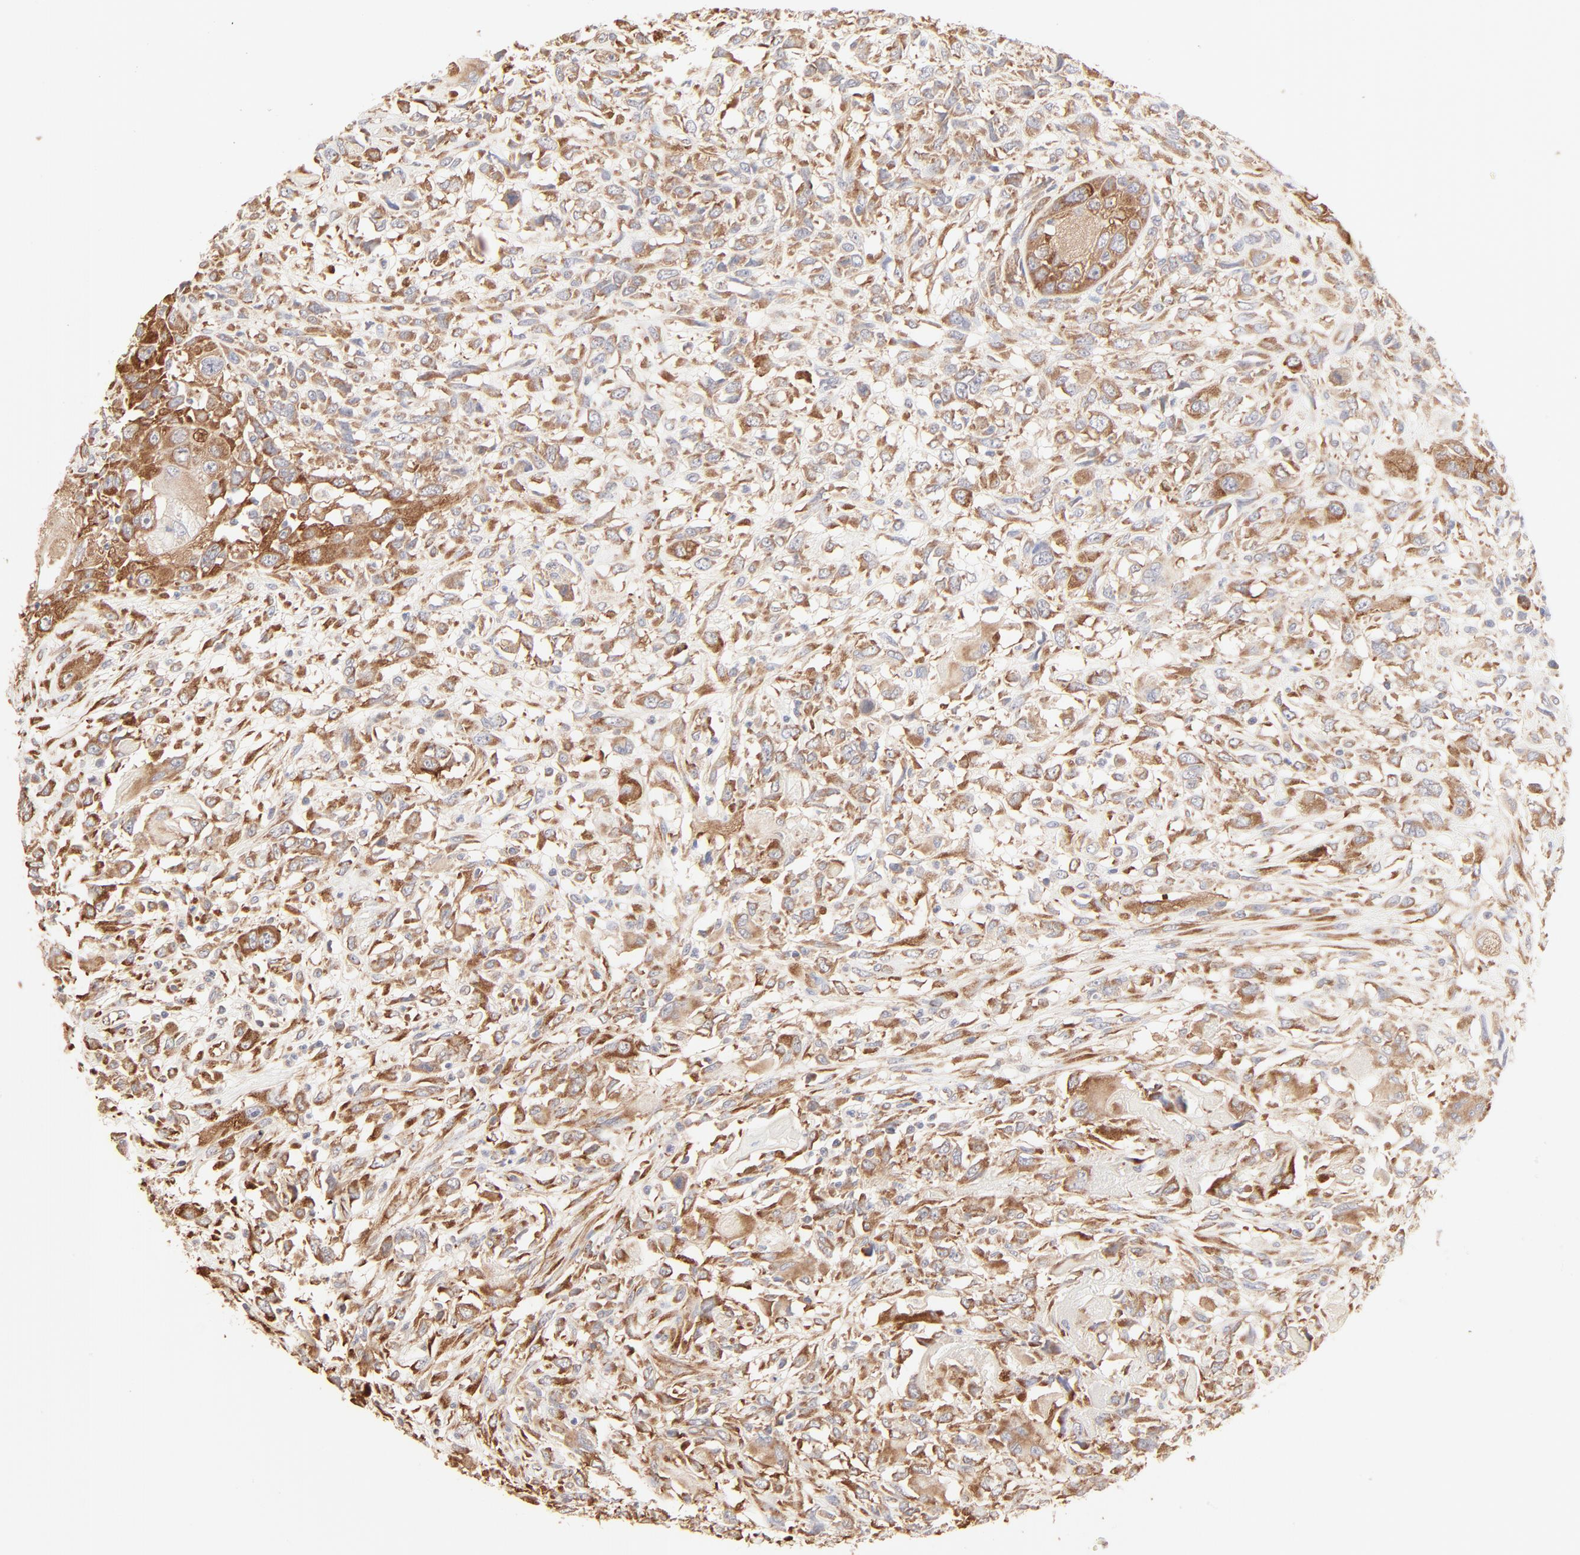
{"staining": {"intensity": "moderate", "quantity": ">75%", "location": "cytoplasmic/membranous"}, "tissue": "head and neck cancer", "cell_type": "Tumor cells", "image_type": "cancer", "snomed": [{"axis": "morphology", "description": "Neoplasm, malignant, NOS"}, {"axis": "topography", "description": "Salivary gland"}, {"axis": "topography", "description": "Head-Neck"}], "caption": "The immunohistochemical stain labels moderate cytoplasmic/membranous positivity in tumor cells of head and neck cancer (neoplasm (malignant)) tissue. (DAB = brown stain, brightfield microscopy at high magnification).", "gene": "RPS20", "patient": {"sex": "male", "age": 43}}